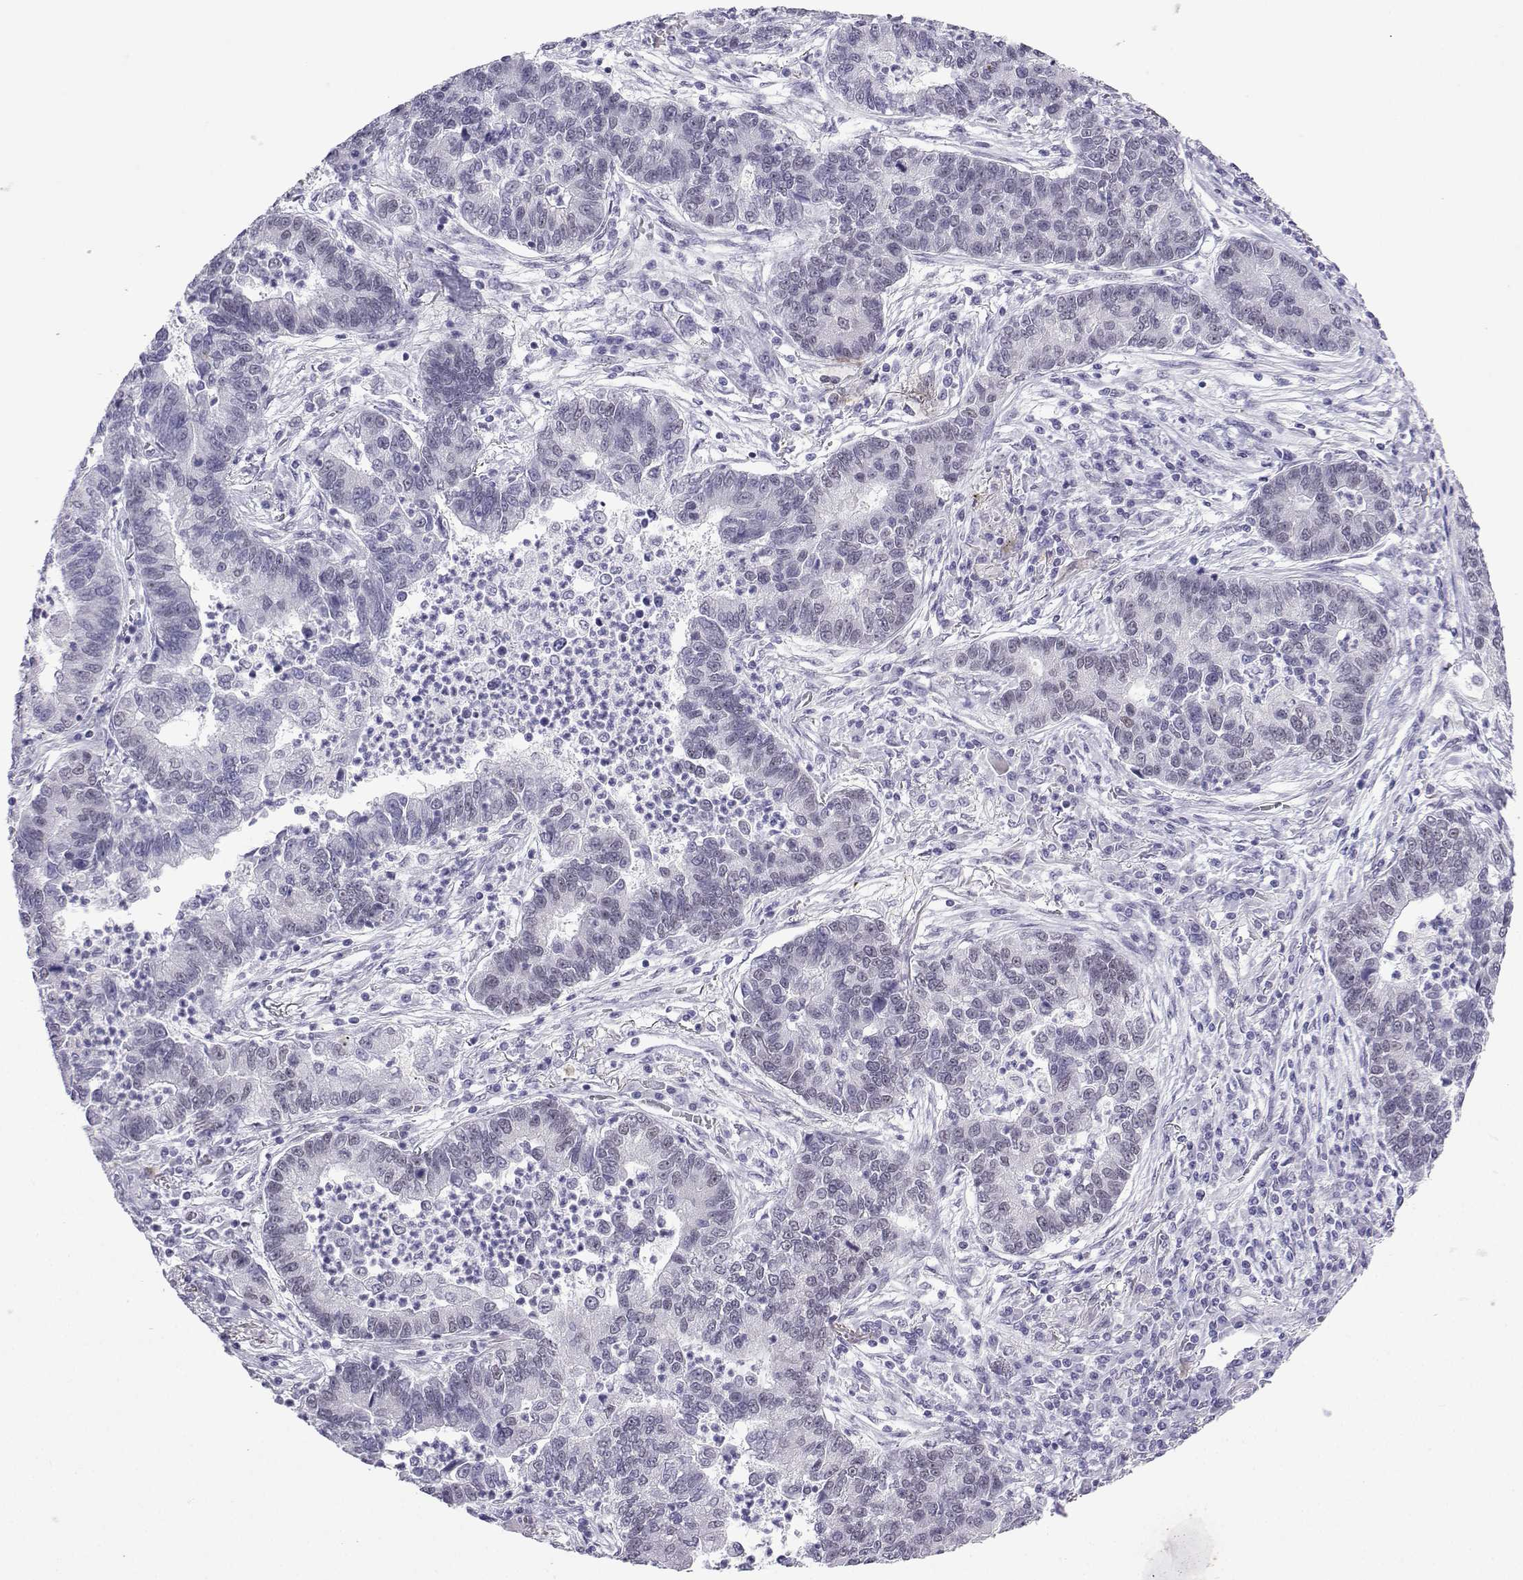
{"staining": {"intensity": "negative", "quantity": "none", "location": "none"}, "tissue": "lung cancer", "cell_type": "Tumor cells", "image_type": "cancer", "snomed": [{"axis": "morphology", "description": "Adenocarcinoma, NOS"}, {"axis": "topography", "description": "Lung"}], "caption": "Immunohistochemistry of human lung cancer shows no staining in tumor cells.", "gene": "LORICRIN", "patient": {"sex": "female", "age": 57}}